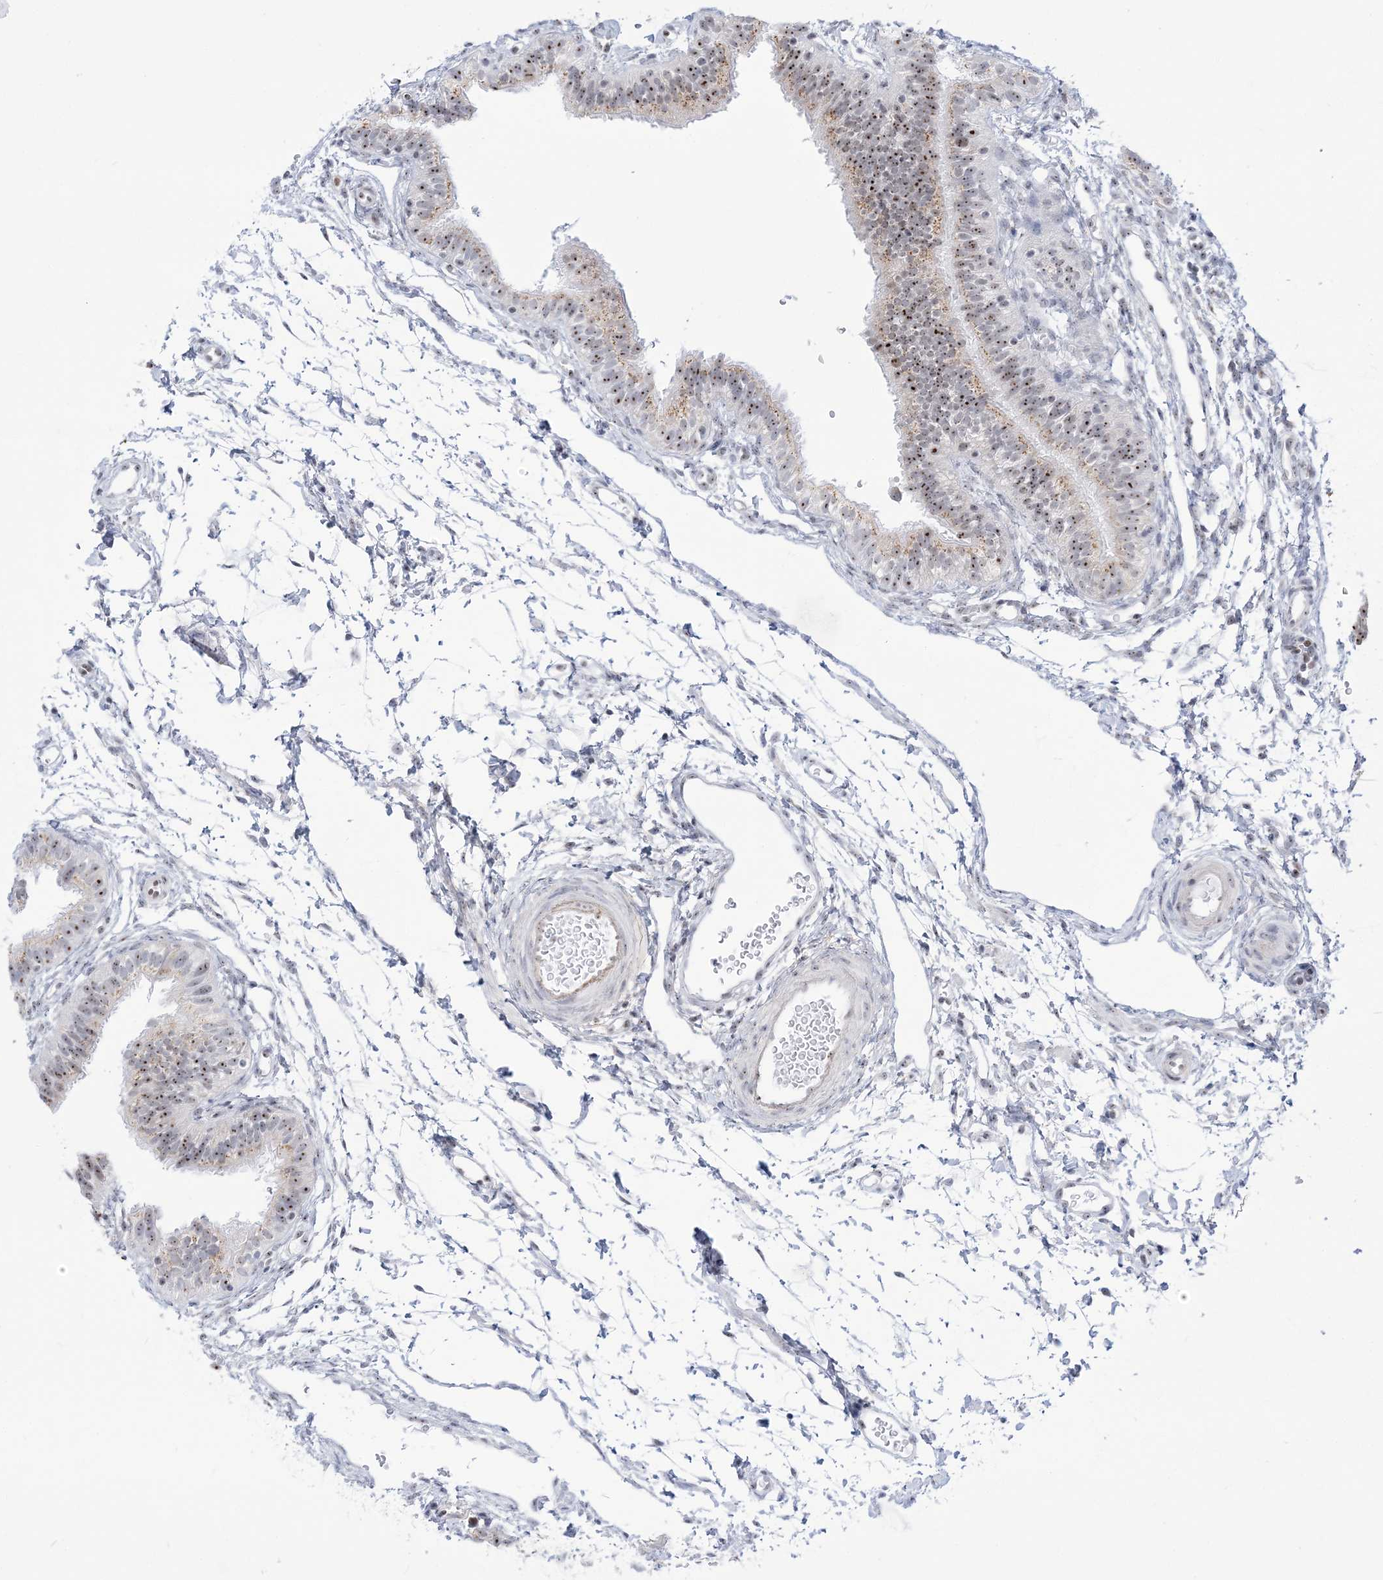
{"staining": {"intensity": "moderate", "quantity": "25%-75%", "location": "cytoplasmic/membranous,nuclear"}, "tissue": "fallopian tube", "cell_type": "Glandular cells", "image_type": "normal", "snomed": [{"axis": "morphology", "description": "Normal tissue, NOS"}, {"axis": "topography", "description": "Fallopian tube"}], "caption": "Fallopian tube stained with DAB (3,3'-diaminobenzidine) immunohistochemistry (IHC) displays medium levels of moderate cytoplasmic/membranous,nuclear expression in about 25%-75% of glandular cells.", "gene": "DDX21", "patient": {"sex": "female", "age": 35}}